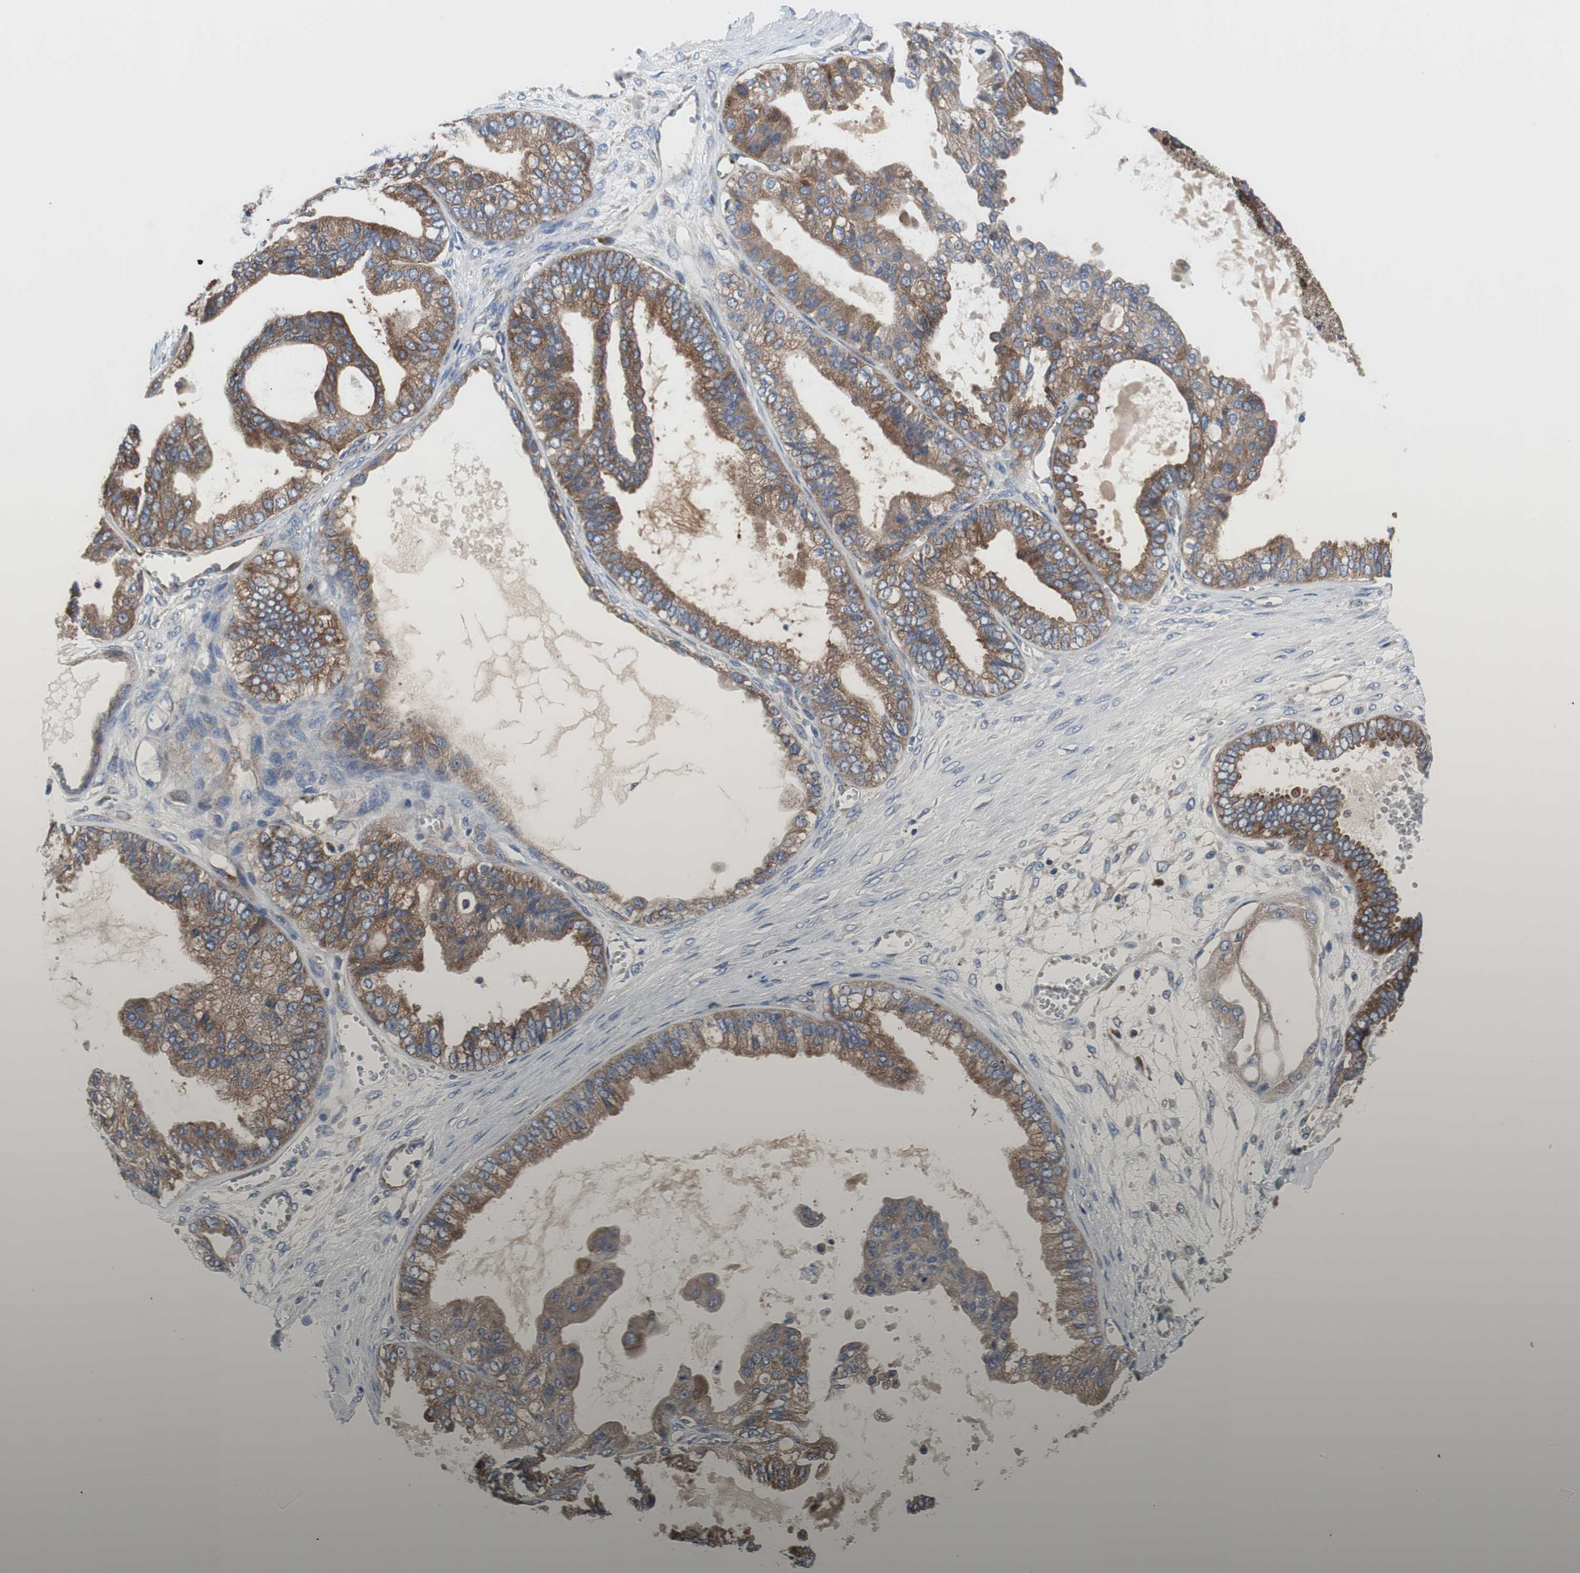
{"staining": {"intensity": "moderate", "quantity": ">75%", "location": "cytoplasmic/membranous"}, "tissue": "ovarian cancer", "cell_type": "Tumor cells", "image_type": "cancer", "snomed": [{"axis": "morphology", "description": "Carcinoma, NOS"}, {"axis": "morphology", "description": "Carcinoma, endometroid"}, {"axis": "topography", "description": "Ovary"}], "caption": "Moderate cytoplasmic/membranous expression is seen in about >75% of tumor cells in ovarian carcinoma.", "gene": "BRAF", "patient": {"sex": "female", "age": 50}}